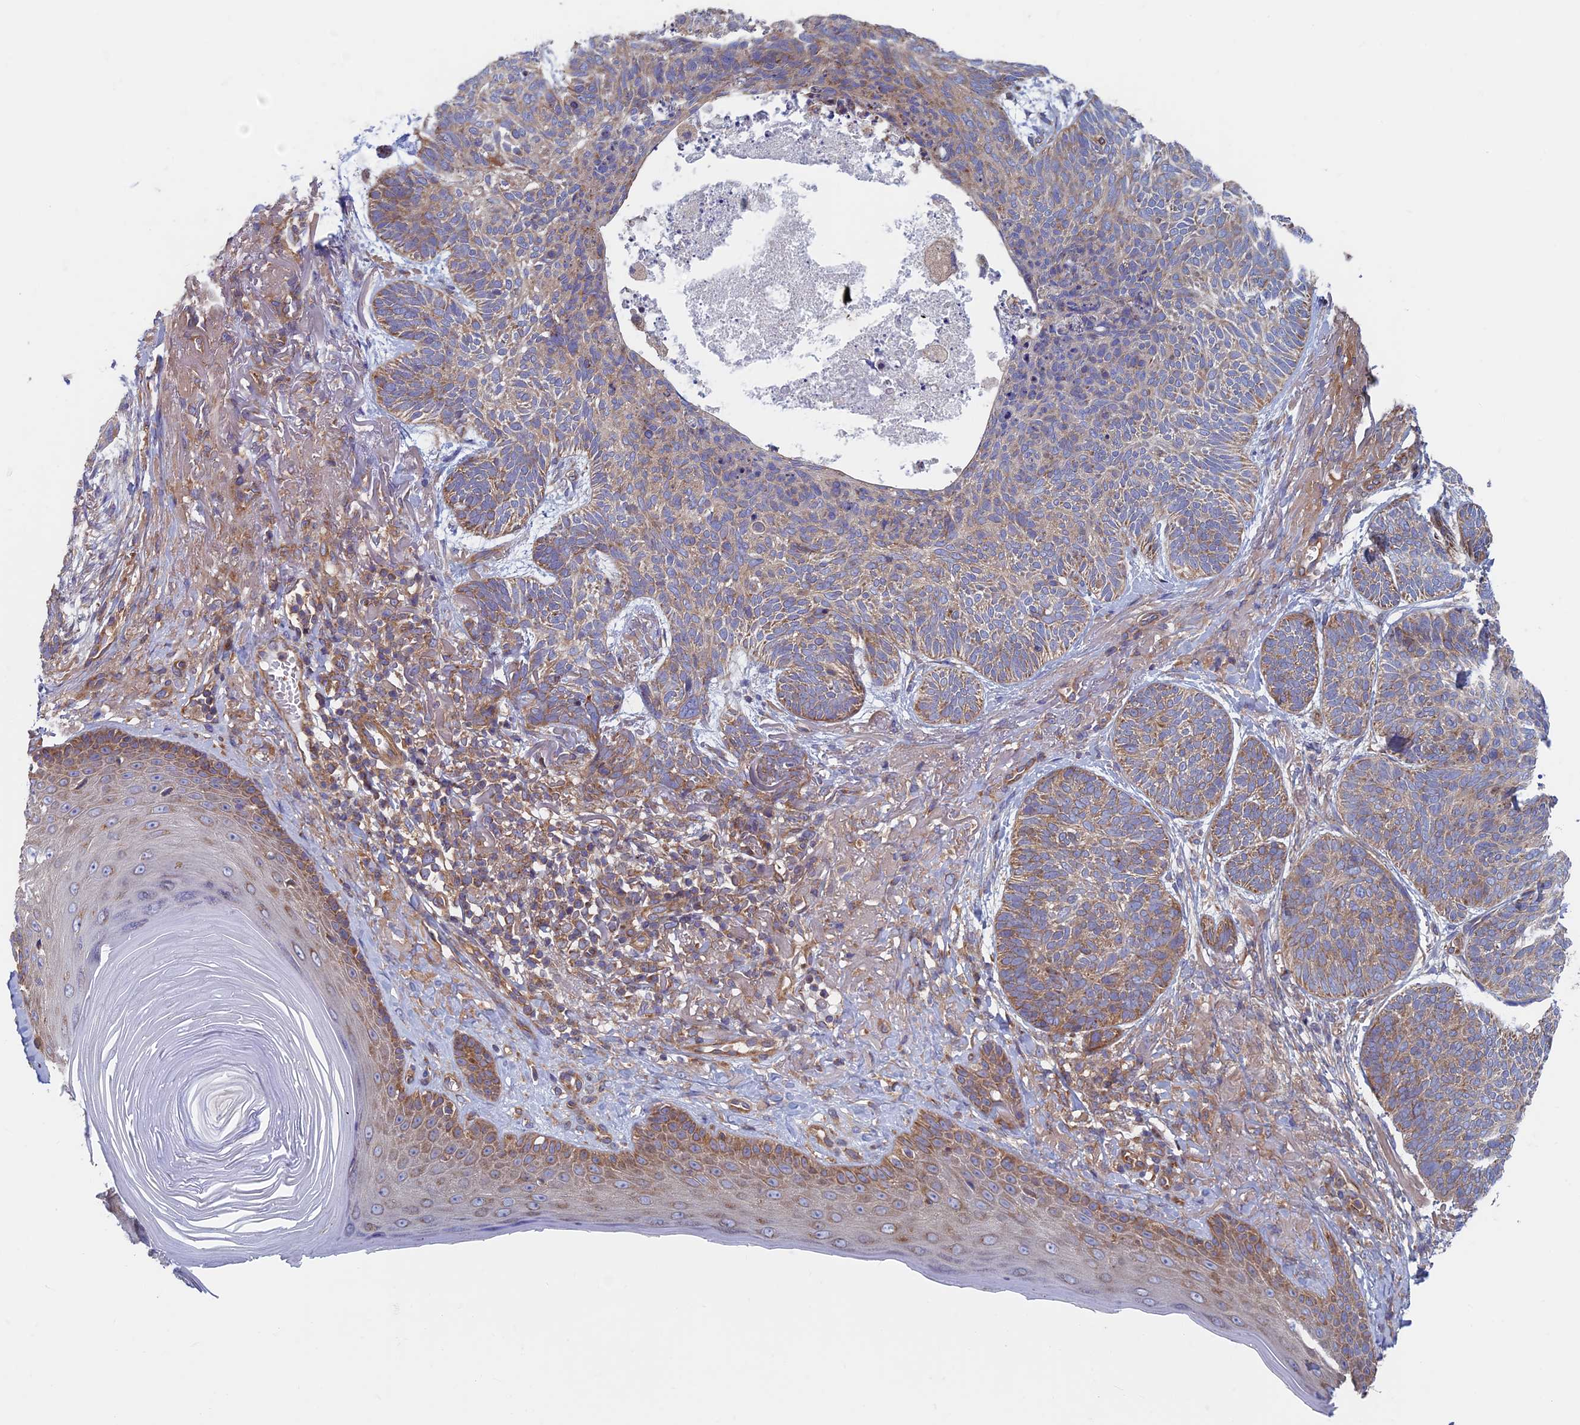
{"staining": {"intensity": "moderate", "quantity": ">75%", "location": "cytoplasmic/membranous"}, "tissue": "skin cancer", "cell_type": "Tumor cells", "image_type": "cancer", "snomed": [{"axis": "morphology", "description": "Normal tissue, NOS"}, {"axis": "morphology", "description": "Basal cell carcinoma"}, {"axis": "topography", "description": "Skin"}], "caption": "Protein expression analysis of basal cell carcinoma (skin) displays moderate cytoplasmic/membranous positivity in approximately >75% of tumor cells.", "gene": "DNM1L", "patient": {"sex": "male", "age": 66}}